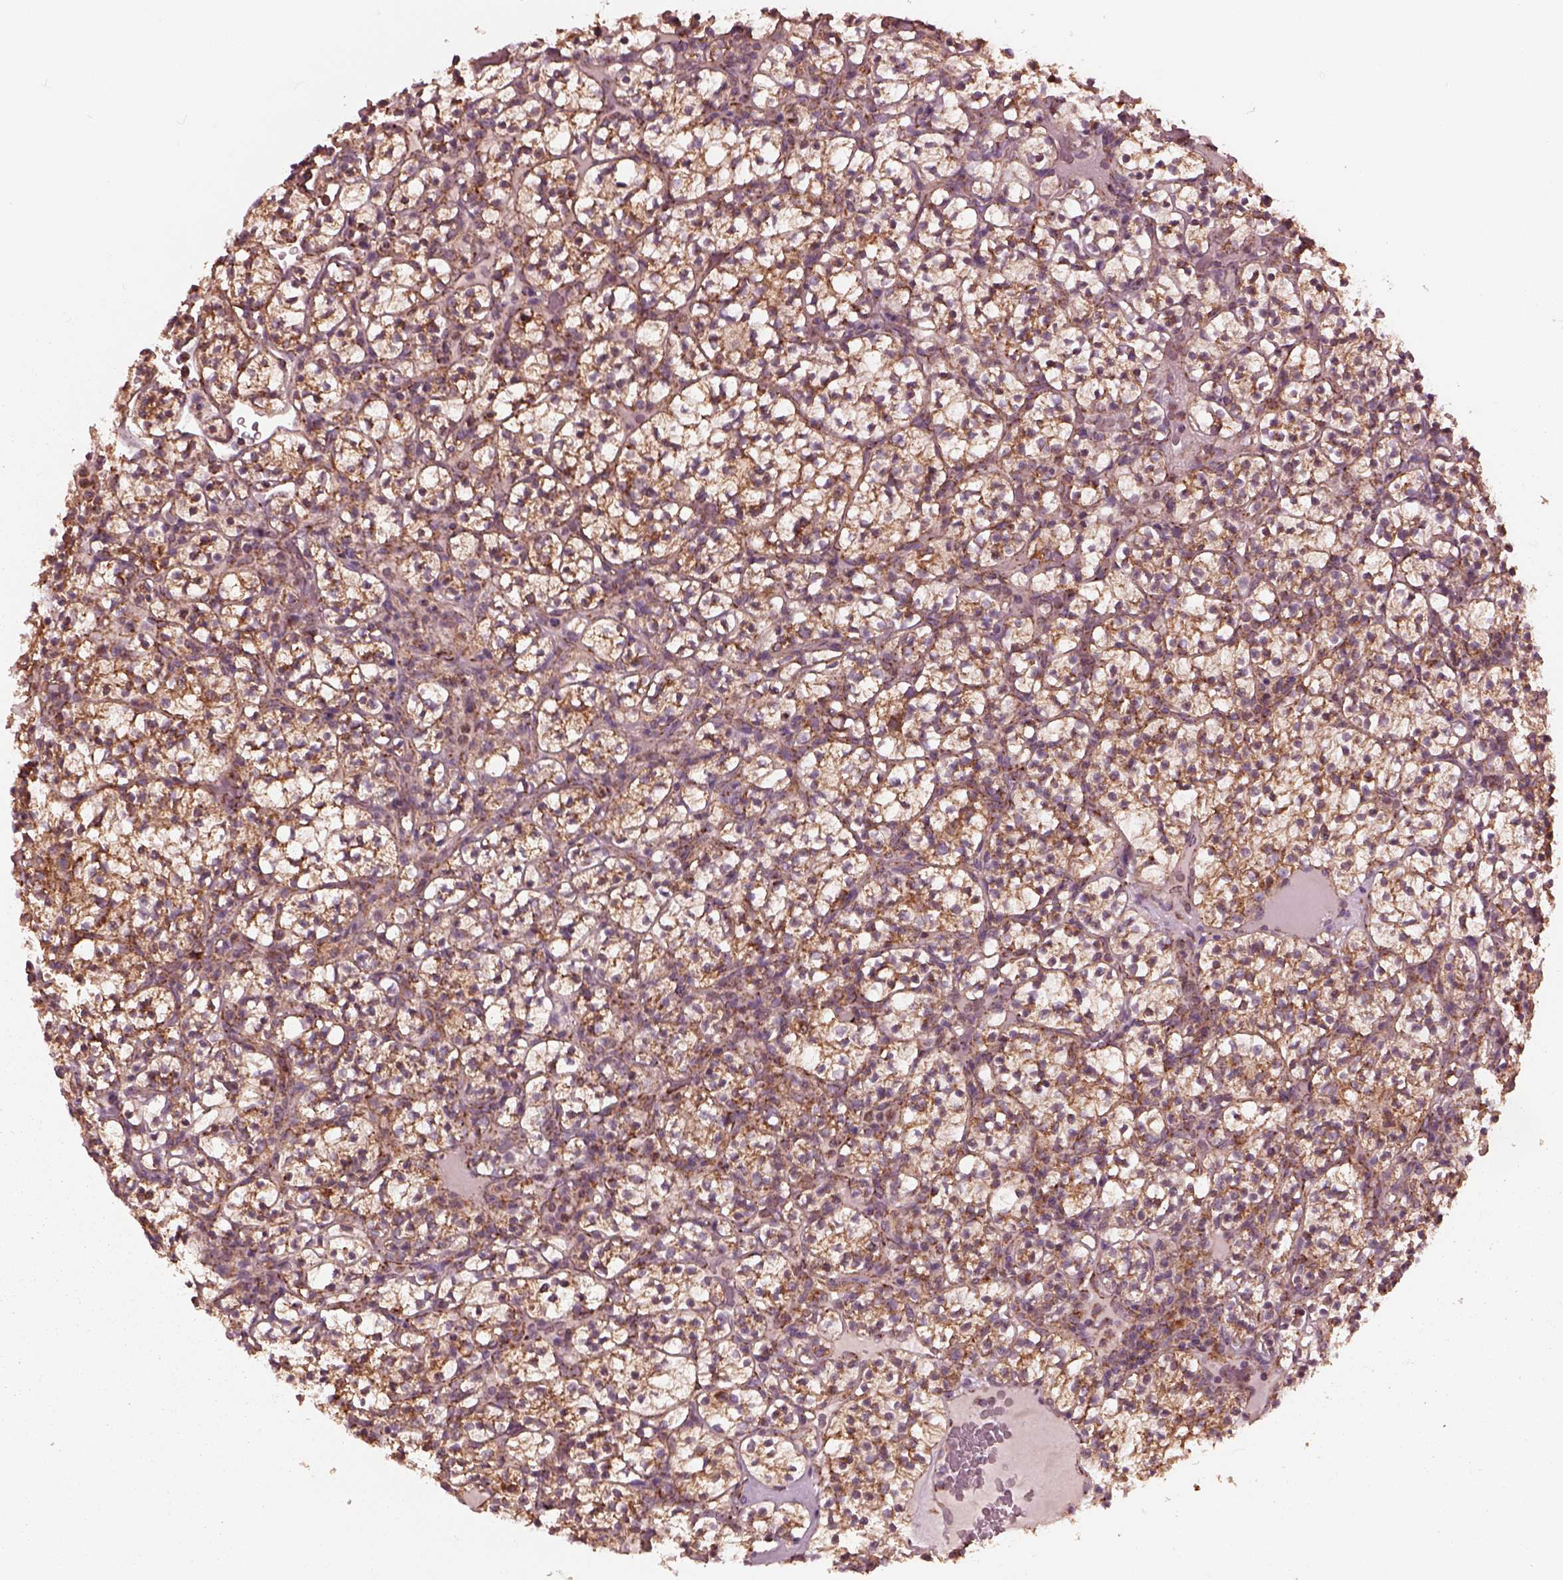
{"staining": {"intensity": "moderate", "quantity": "25%-75%", "location": "cytoplasmic/membranous"}, "tissue": "renal cancer", "cell_type": "Tumor cells", "image_type": "cancer", "snomed": [{"axis": "morphology", "description": "Adenocarcinoma, NOS"}, {"axis": "topography", "description": "Kidney"}], "caption": "The immunohistochemical stain highlights moderate cytoplasmic/membranous staining in tumor cells of adenocarcinoma (renal) tissue. The protein is shown in brown color, while the nuclei are stained blue.", "gene": "NDUFB10", "patient": {"sex": "female", "age": 89}}